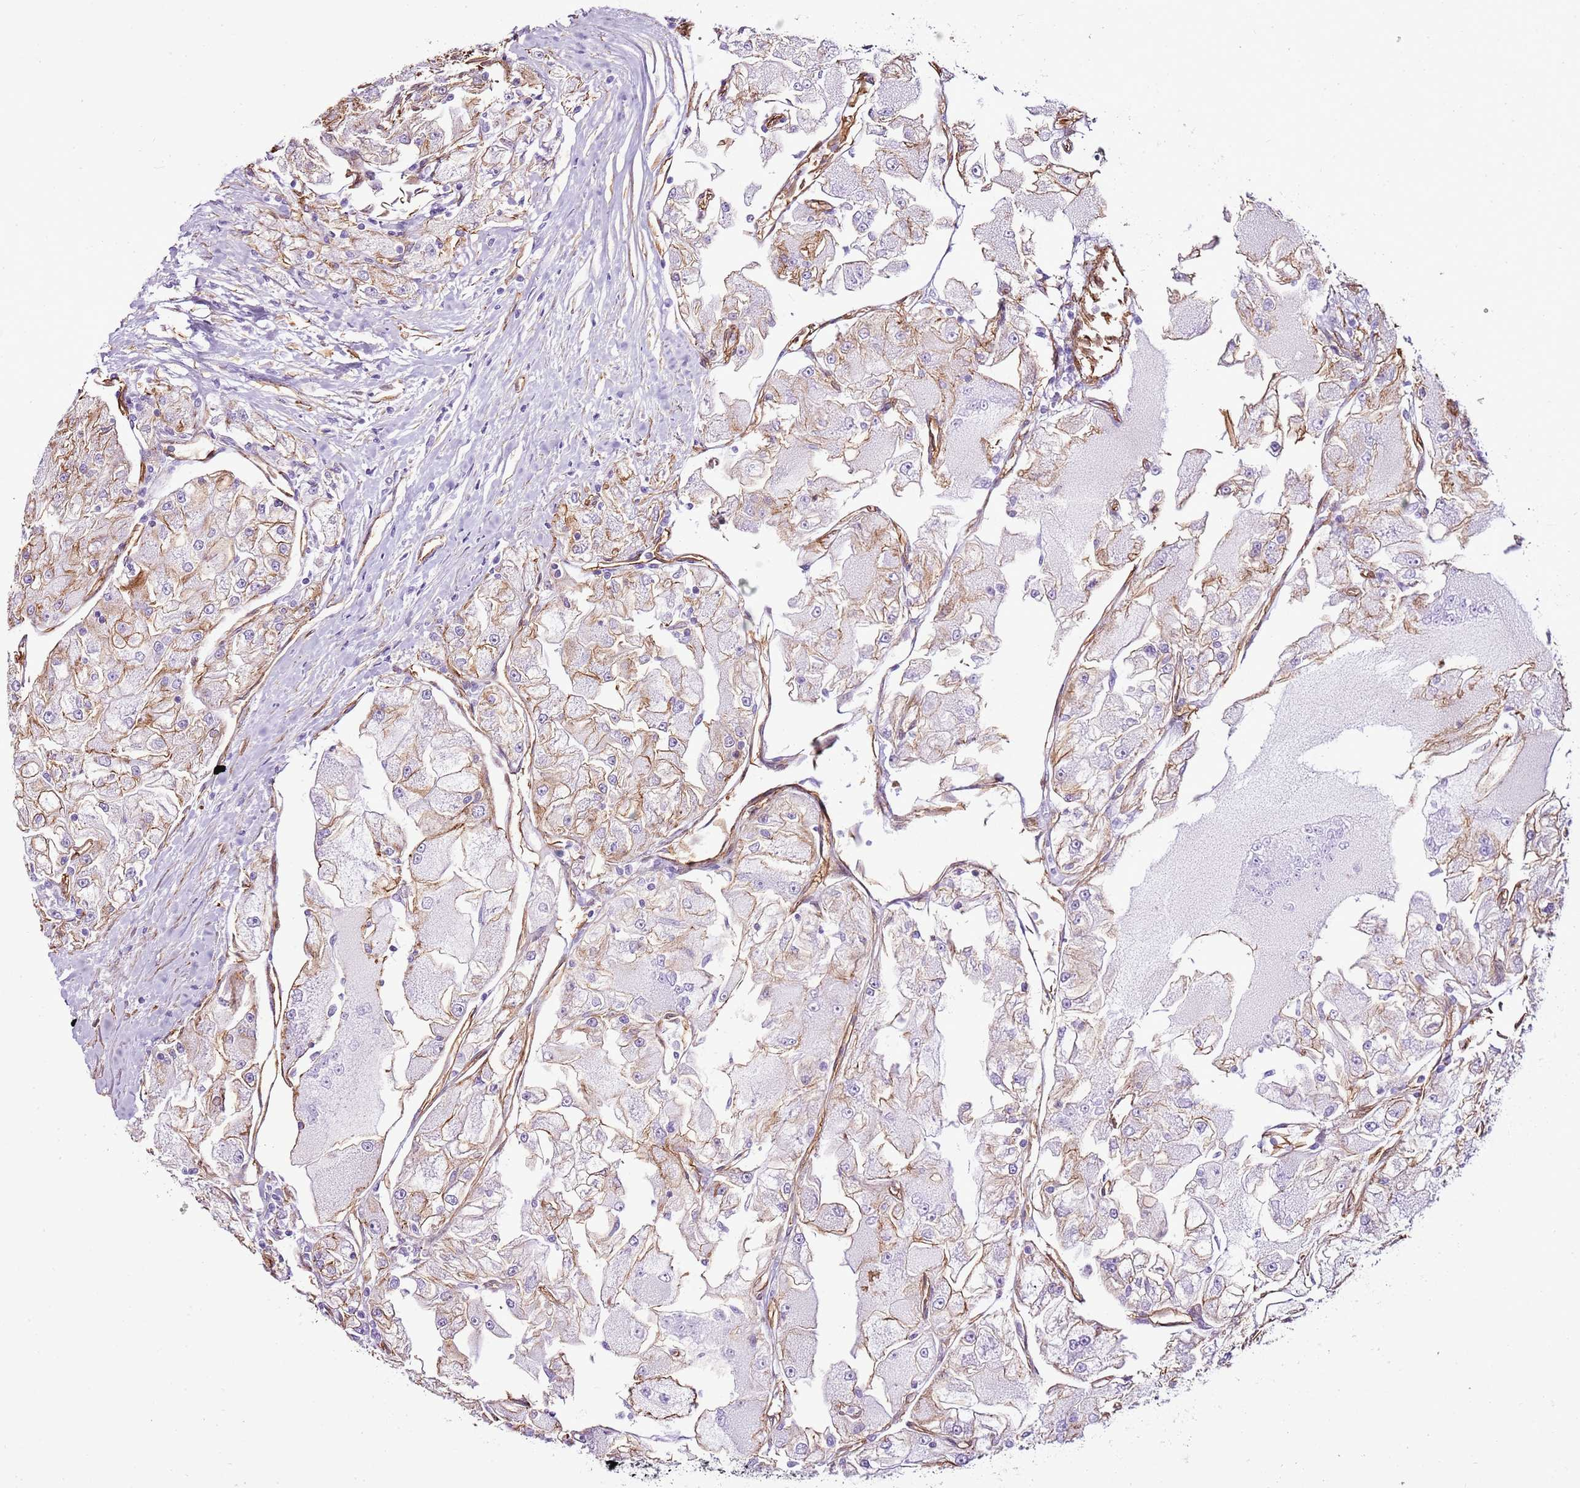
{"staining": {"intensity": "moderate", "quantity": "25%-75%", "location": "cytoplasmic/membranous"}, "tissue": "renal cancer", "cell_type": "Tumor cells", "image_type": "cancer", "snomed": [{"axis": "morphology", "description": "Adenocarcinoma, NOS"}, {"axis": "topography", "description": "Kidney"}], "caption": "The photomicrograph displays a brown stain indicating the presence of a protein in the cytoplasmic/membranous of tumor cells in renal cancer (adenocarcinoma).", "gene": "CTDSPL", "patient": {"sex": "female", "age": 72}}